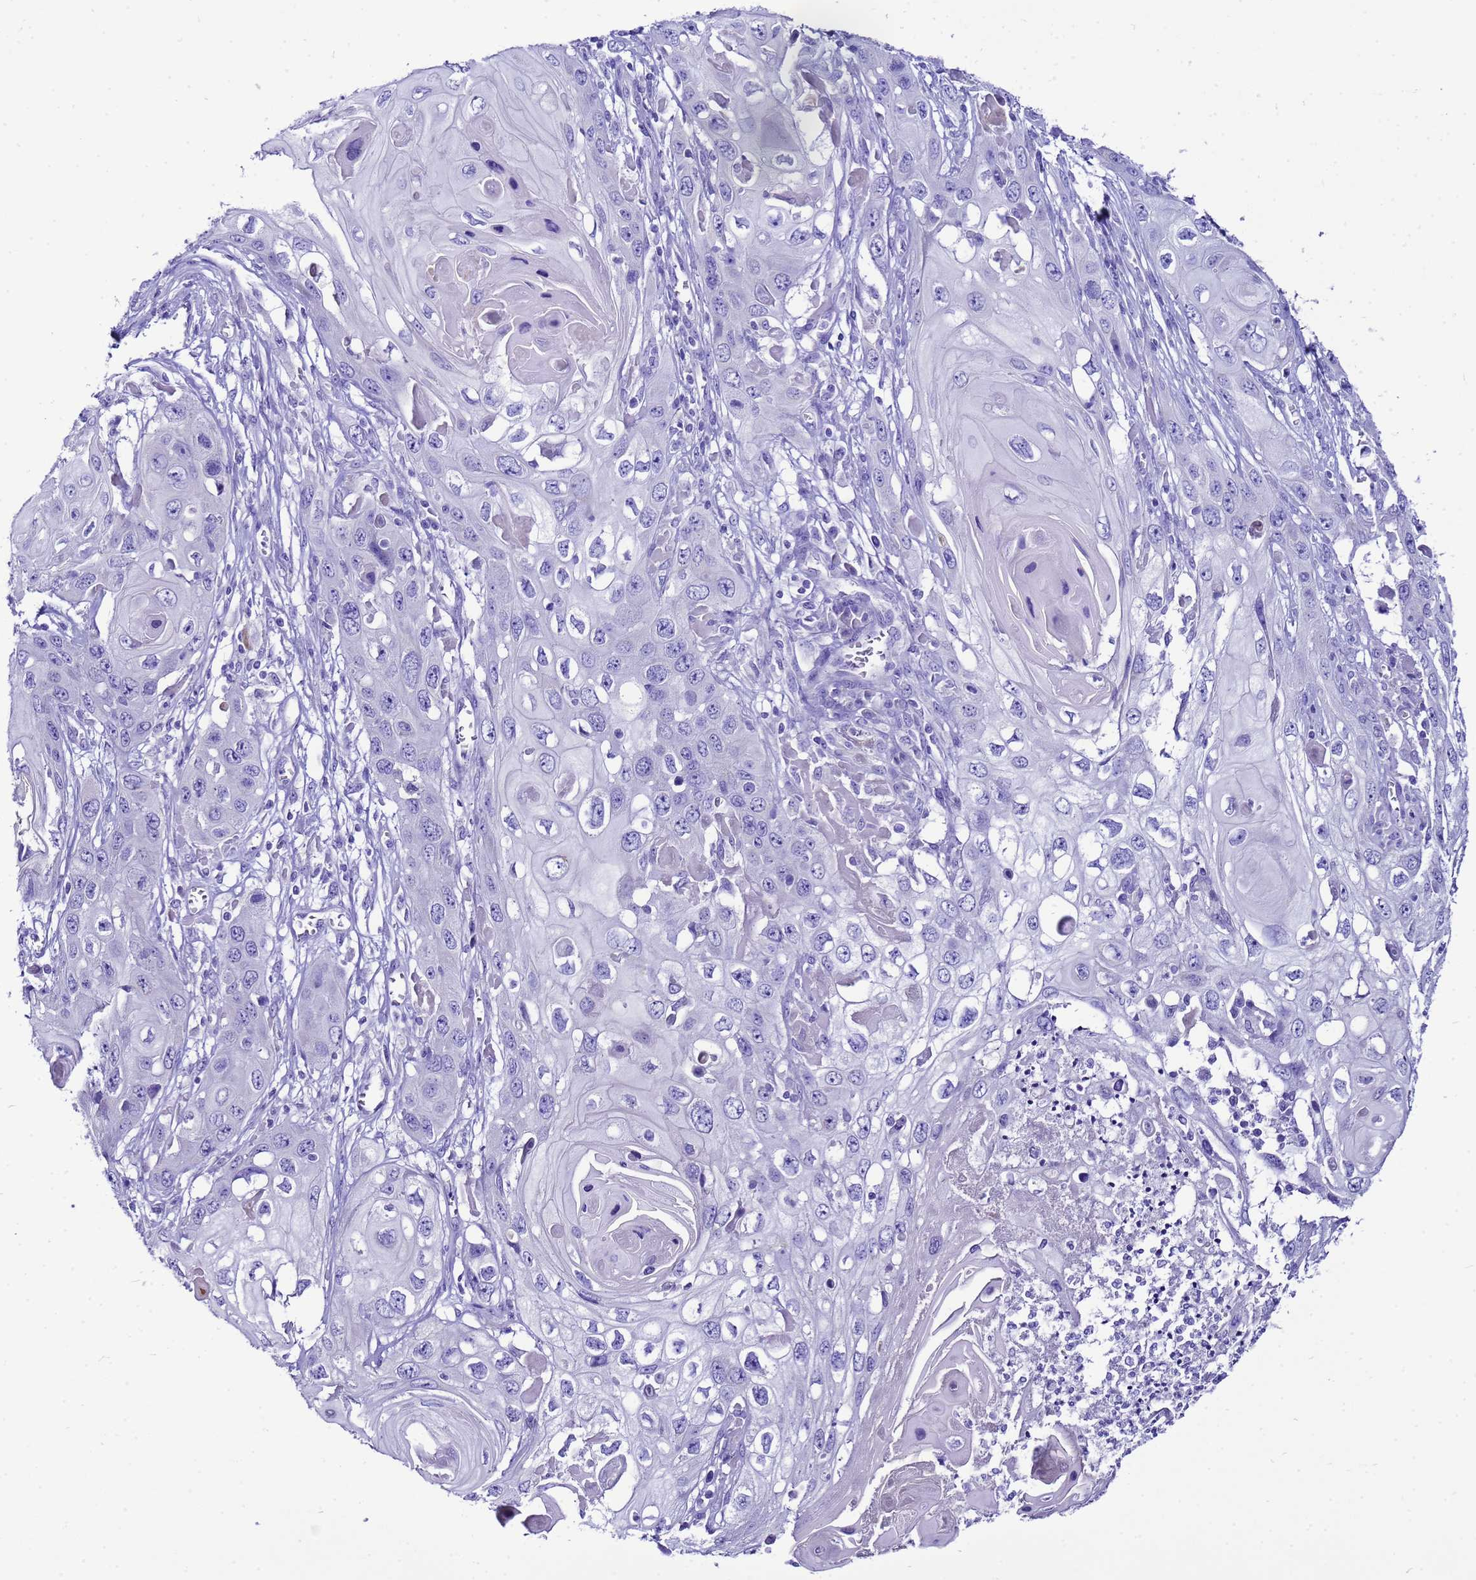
{"staining": {"intensity": "negative", "quantity": "none", "location": "none"}, "tissue": "skin cancer", "cell_type": "Tumor cells", "image_type": "cancer", "snomed": [{"axis": "morphology", "description": "Squamous cell carcinoma, NOS"}, {"axis": "topography", "description": "Skin"}], "caption": "The IHC photomicrograph has no significant staining in tumor cells of skin cancer tissue. The staining was performed using DAB (3,3'-diaminobenzidine) to visualize the protein expression in brown, while the nuclei were stained in blue with hematoxylin (Magnification: 20x).", "gene": "BEST2", "patient": {"sex": "male", "age": 55}}